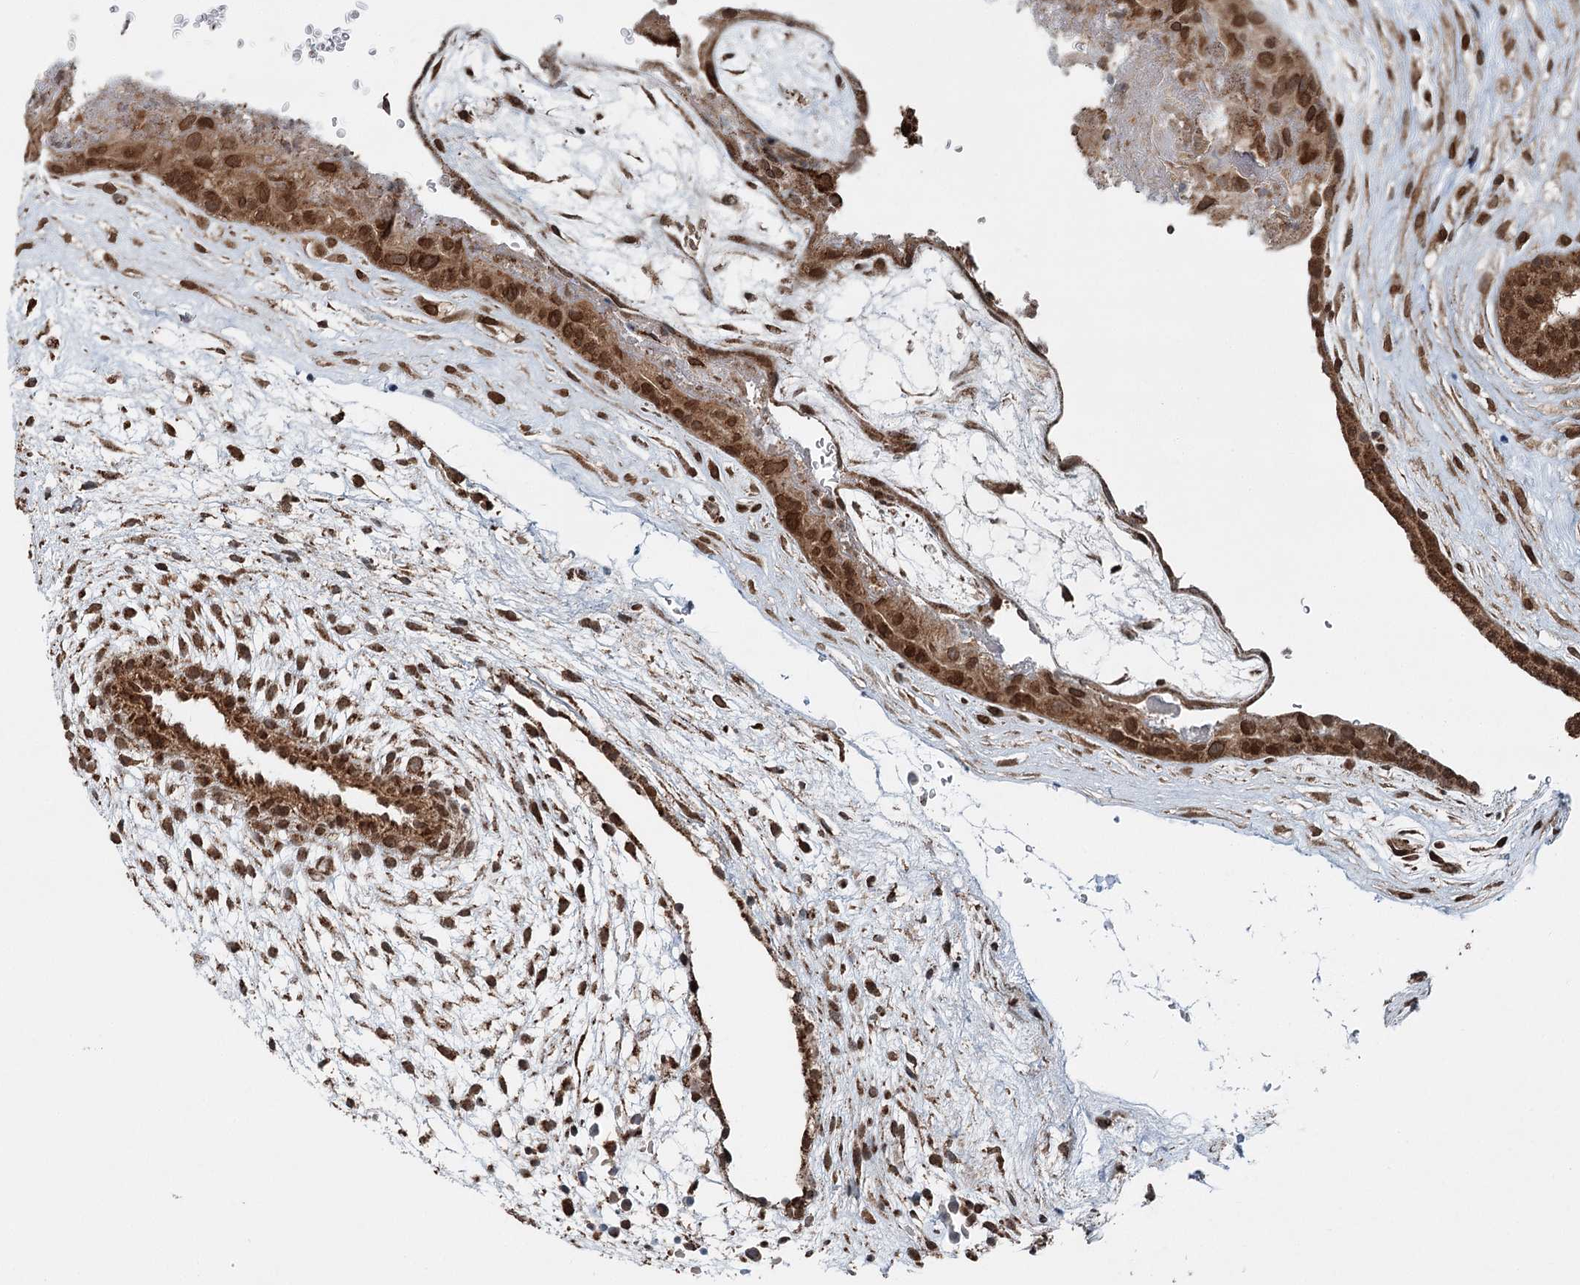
{"staining": {"intensity": "strong", "quantity": ">75%", "location": "cytoplasmic/membranous,nuclear"}, "tissue": "placenta", "cell_type": "Decidual cells", "image_type": "normal", "snomed": [{"axis": "morphology", "description": "Normal tissue, NOS"}, {"axis": "topography", "description": "Placenta"}], "caption": "Brown immunohistochemical staining in benign placenta demonstrates strong cytoplasmic/membranous,nuclear staining in approximately >75% of decidual cells.", "gene": "BCKDHA", "patient": {"sex": "female", "age": 19}}